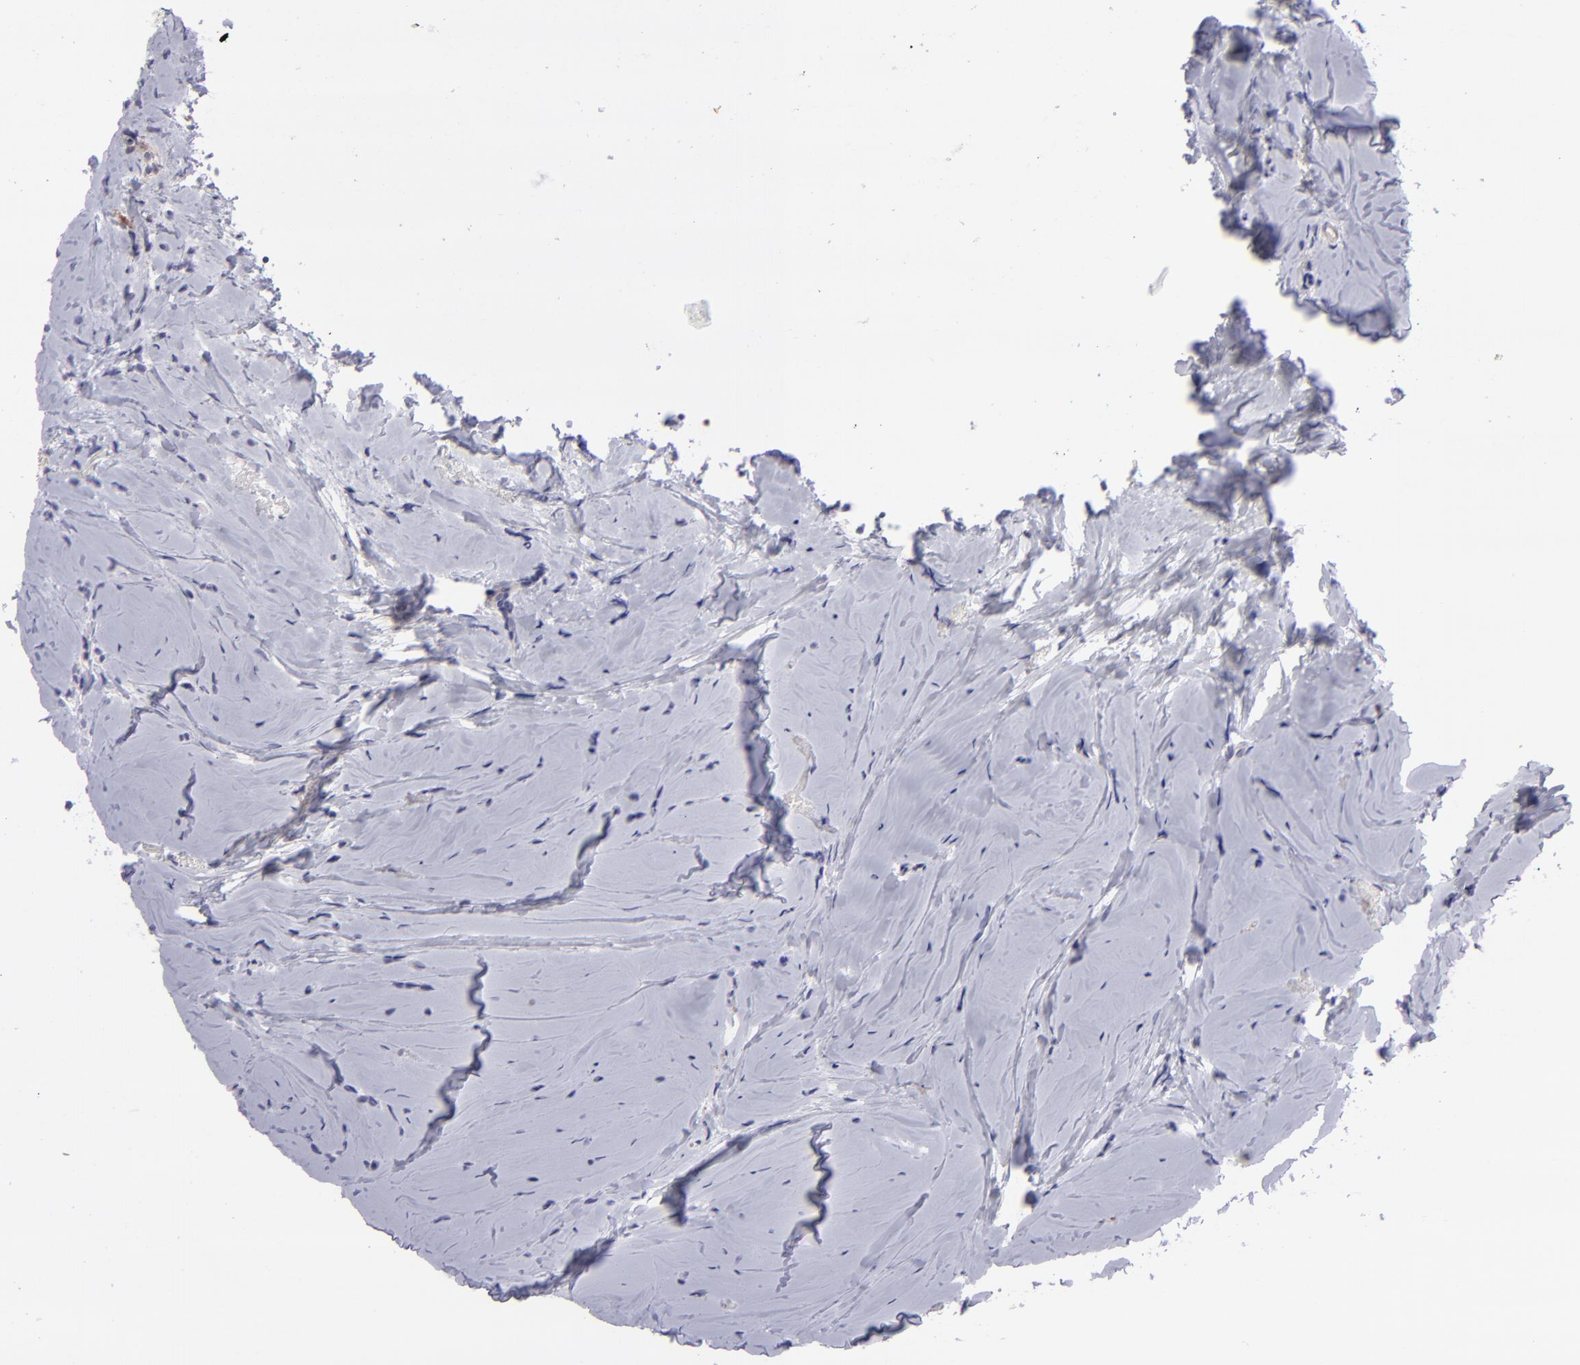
{"staining": {"intensity": "negative", "quantity": "none", "location": "none"}, "tissue": "breast cancer", "cell_type": "Tumor cells", "image_type": "cancer", "snomed": [{"axis": "morphology", "description": "Lobular carcinoma"}, {"axis": "topography", "description": "Breast"}], "caption": "Immunohistochemistry image of human breast cancer stained for a protein (brown), which exhibits no expression in tumor cells. Nuclei are stained in blue.", "gene": "BSG", "patient": {"sex": "female", "age": 64}}